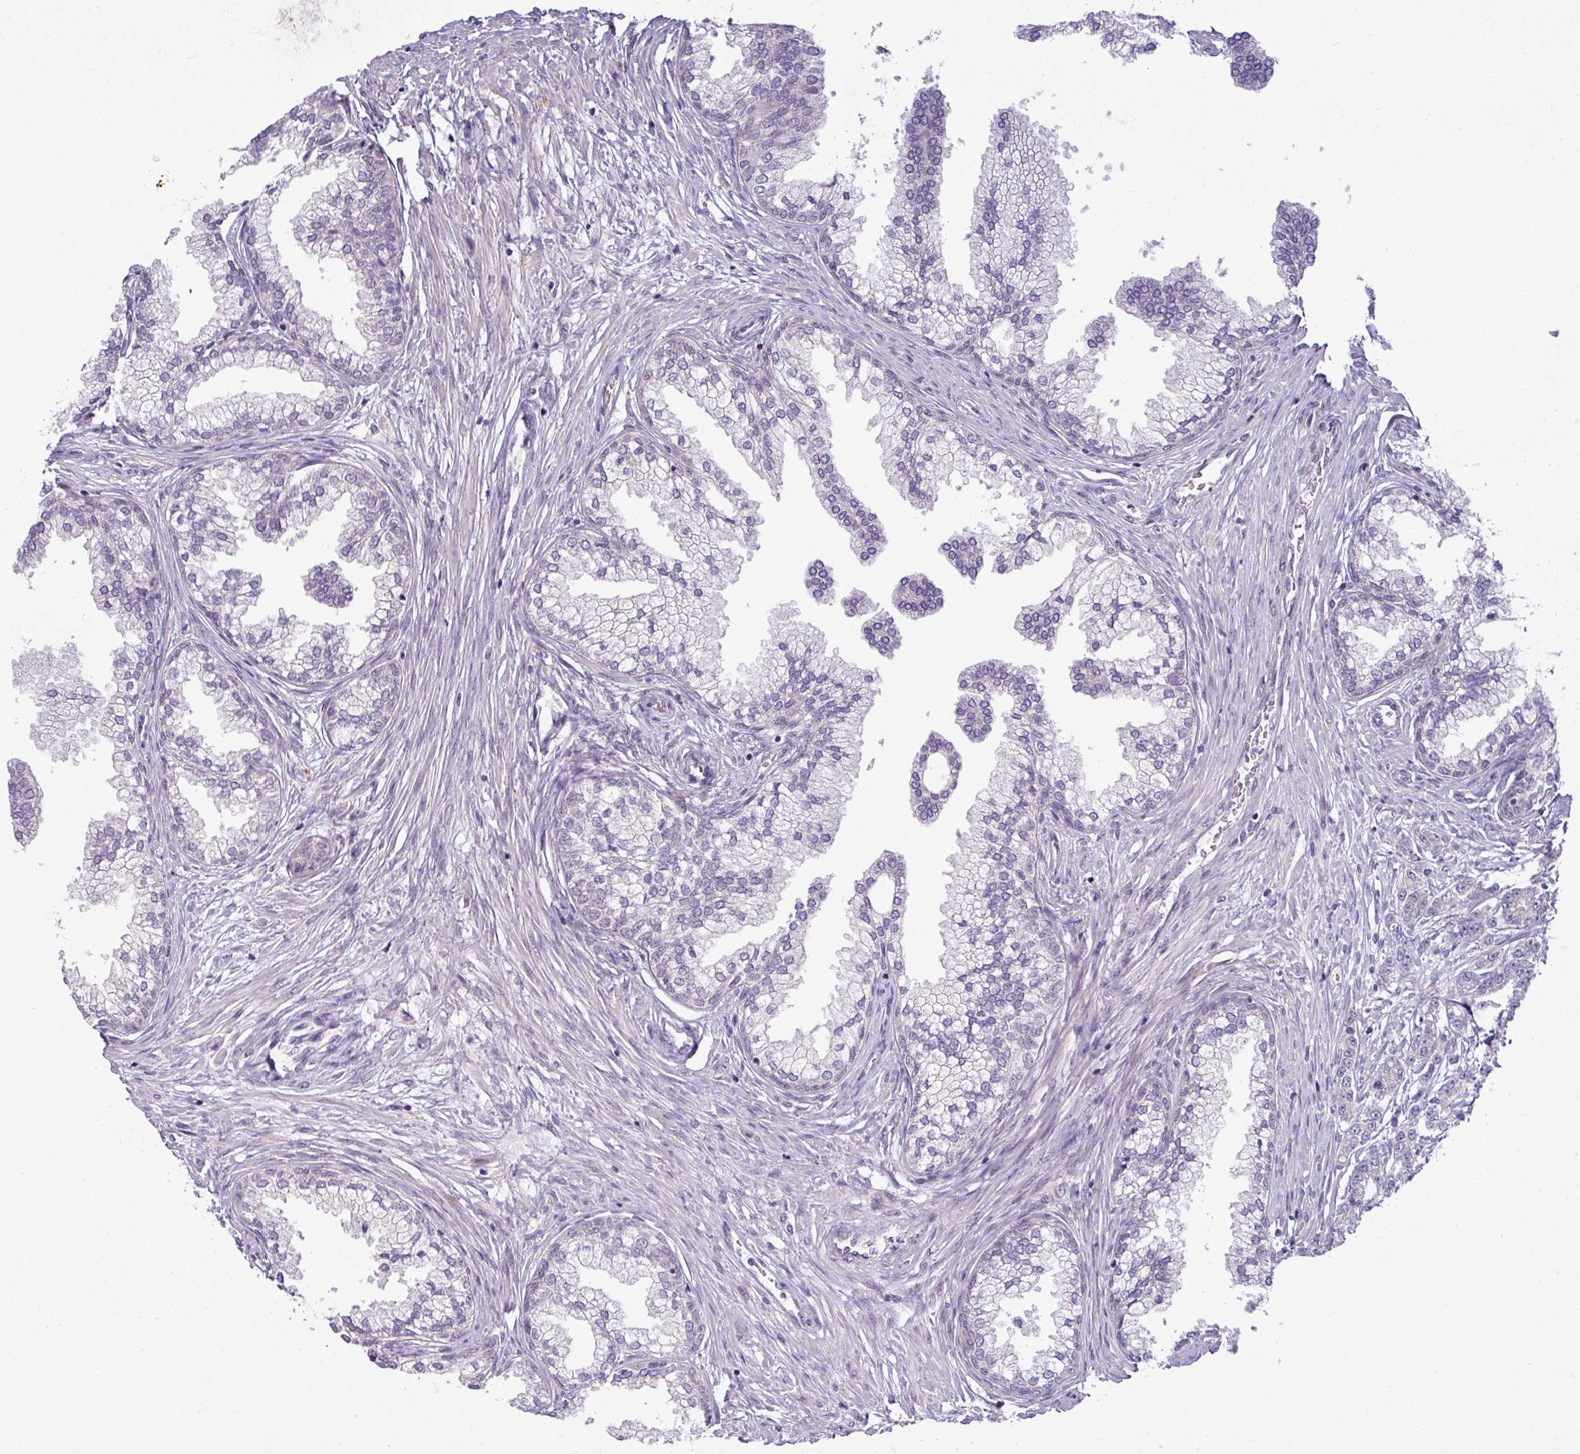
{"staining": {"intensity": "negative", "quantity": "none", "location": "none"}, "tissue": "prostate cancer", "cell_type": "Tumor cells", "image_type": "cancer", "snomed": [{"axis": "morphology", "description": "Adenocarcinoma, High grade"}, {"axis": "topography", "description": "Prostate"}], "caption": "This image is of high-grade adenocarcinoma (prostate) stained with immunohistochemistry to label a protein in brown with the nuclei are counter-stained blue. There is no positivity in tumor cells.", "gene": "TOR1AIP2", "patient": {"sex": "male", "age": 69}}